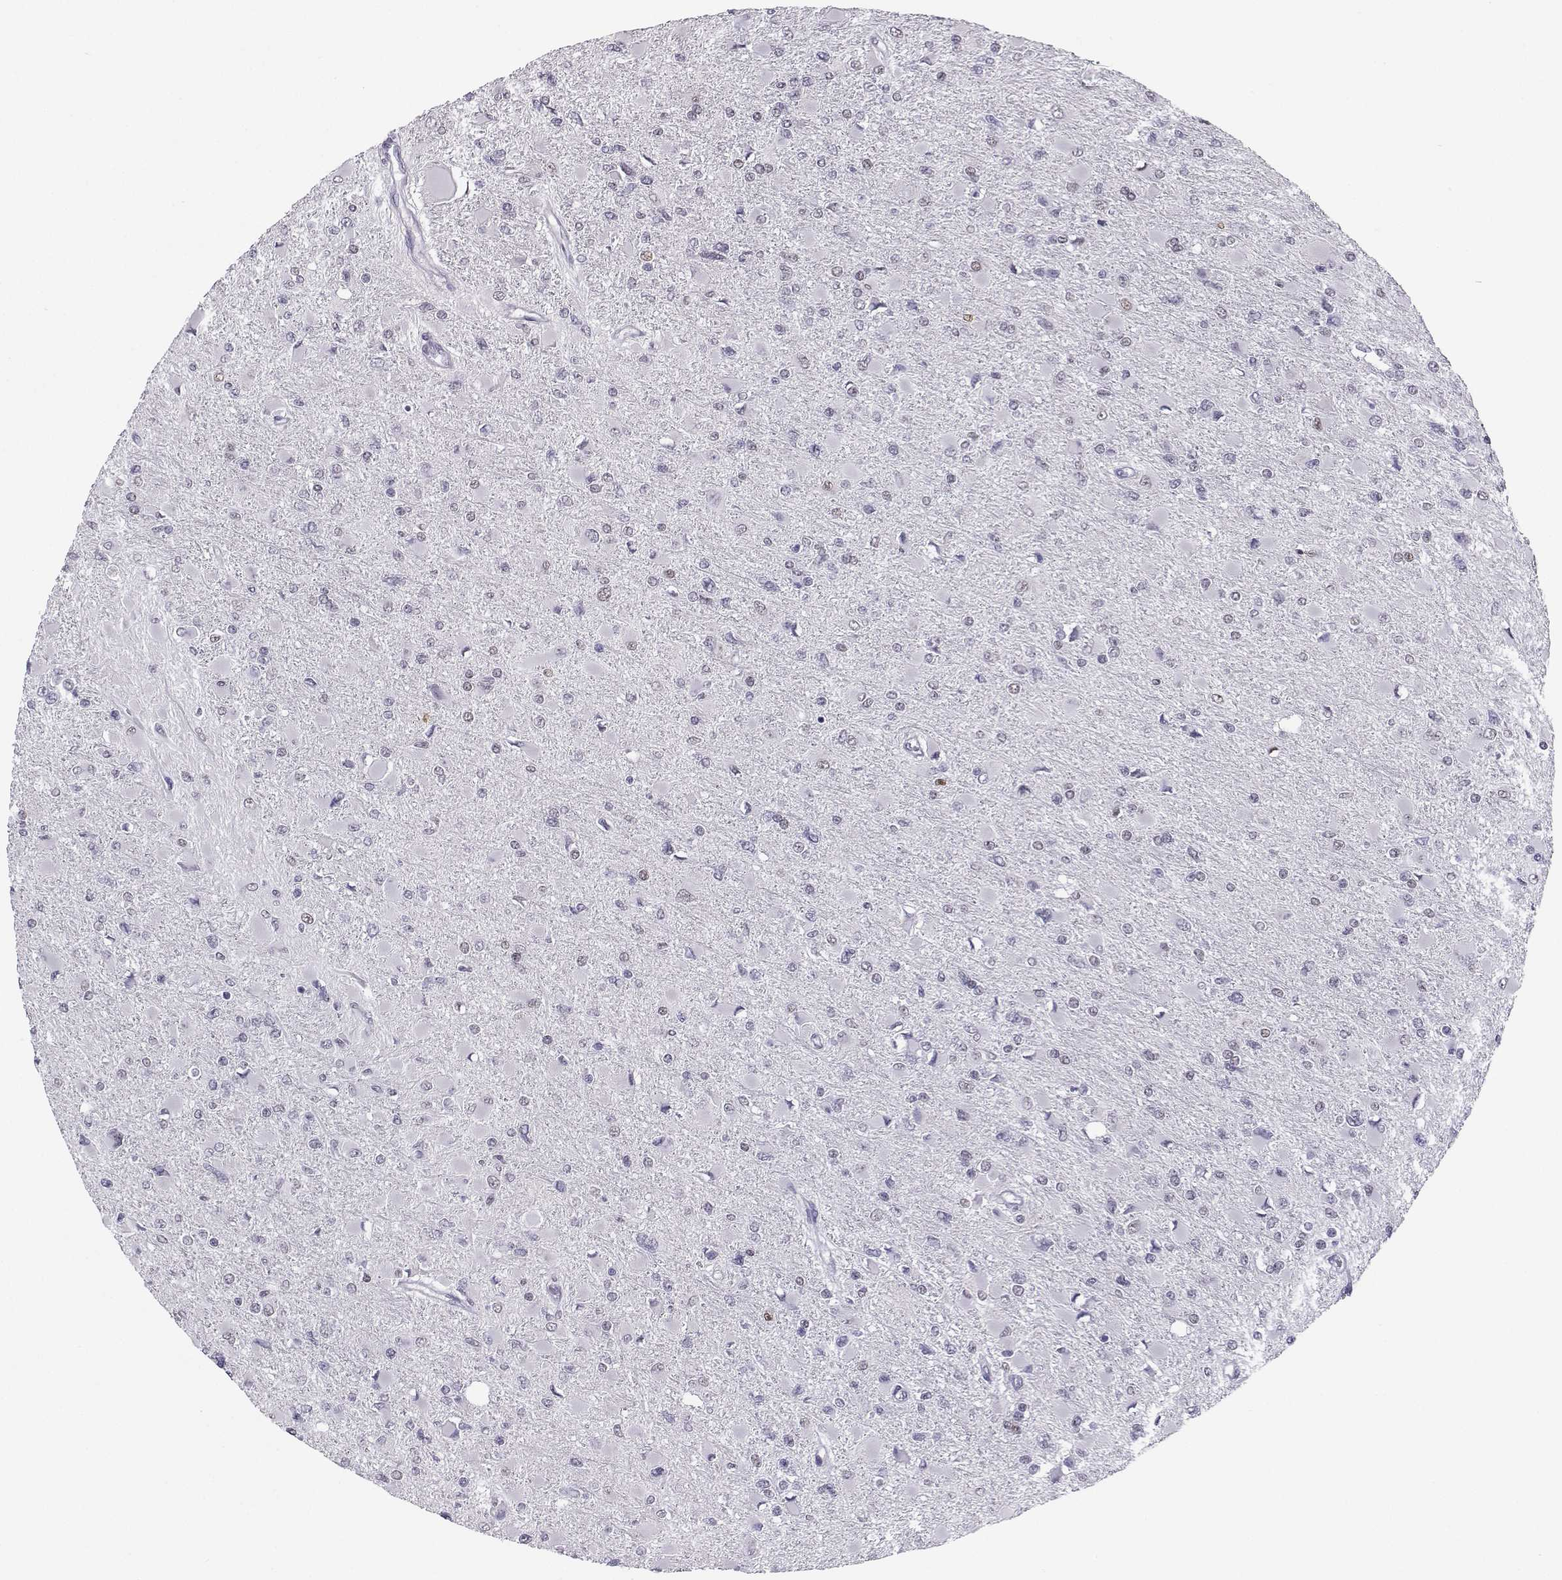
{"staining": {"intensity": "negative", "quantity": "none", "location": "none"}, "tissue": "glioma", "cell_type": "Tumor cells", "image_type": "cancer", "snomed": [{"axis": "morphology", "description": "Glioma, malignant, High grade"}, {"axis": "topography", "description": "Cerebral cortex"}], "caption": "Histopathology image shows no significant protein expression in tumor cells of malignant glioma (high-grade). The staining is performed using DAB brown chromogen with nuclei counter-stained in using hematoxylin.", "gene": "TEDC2", "patient": {"sex": "female", "age": 36}}